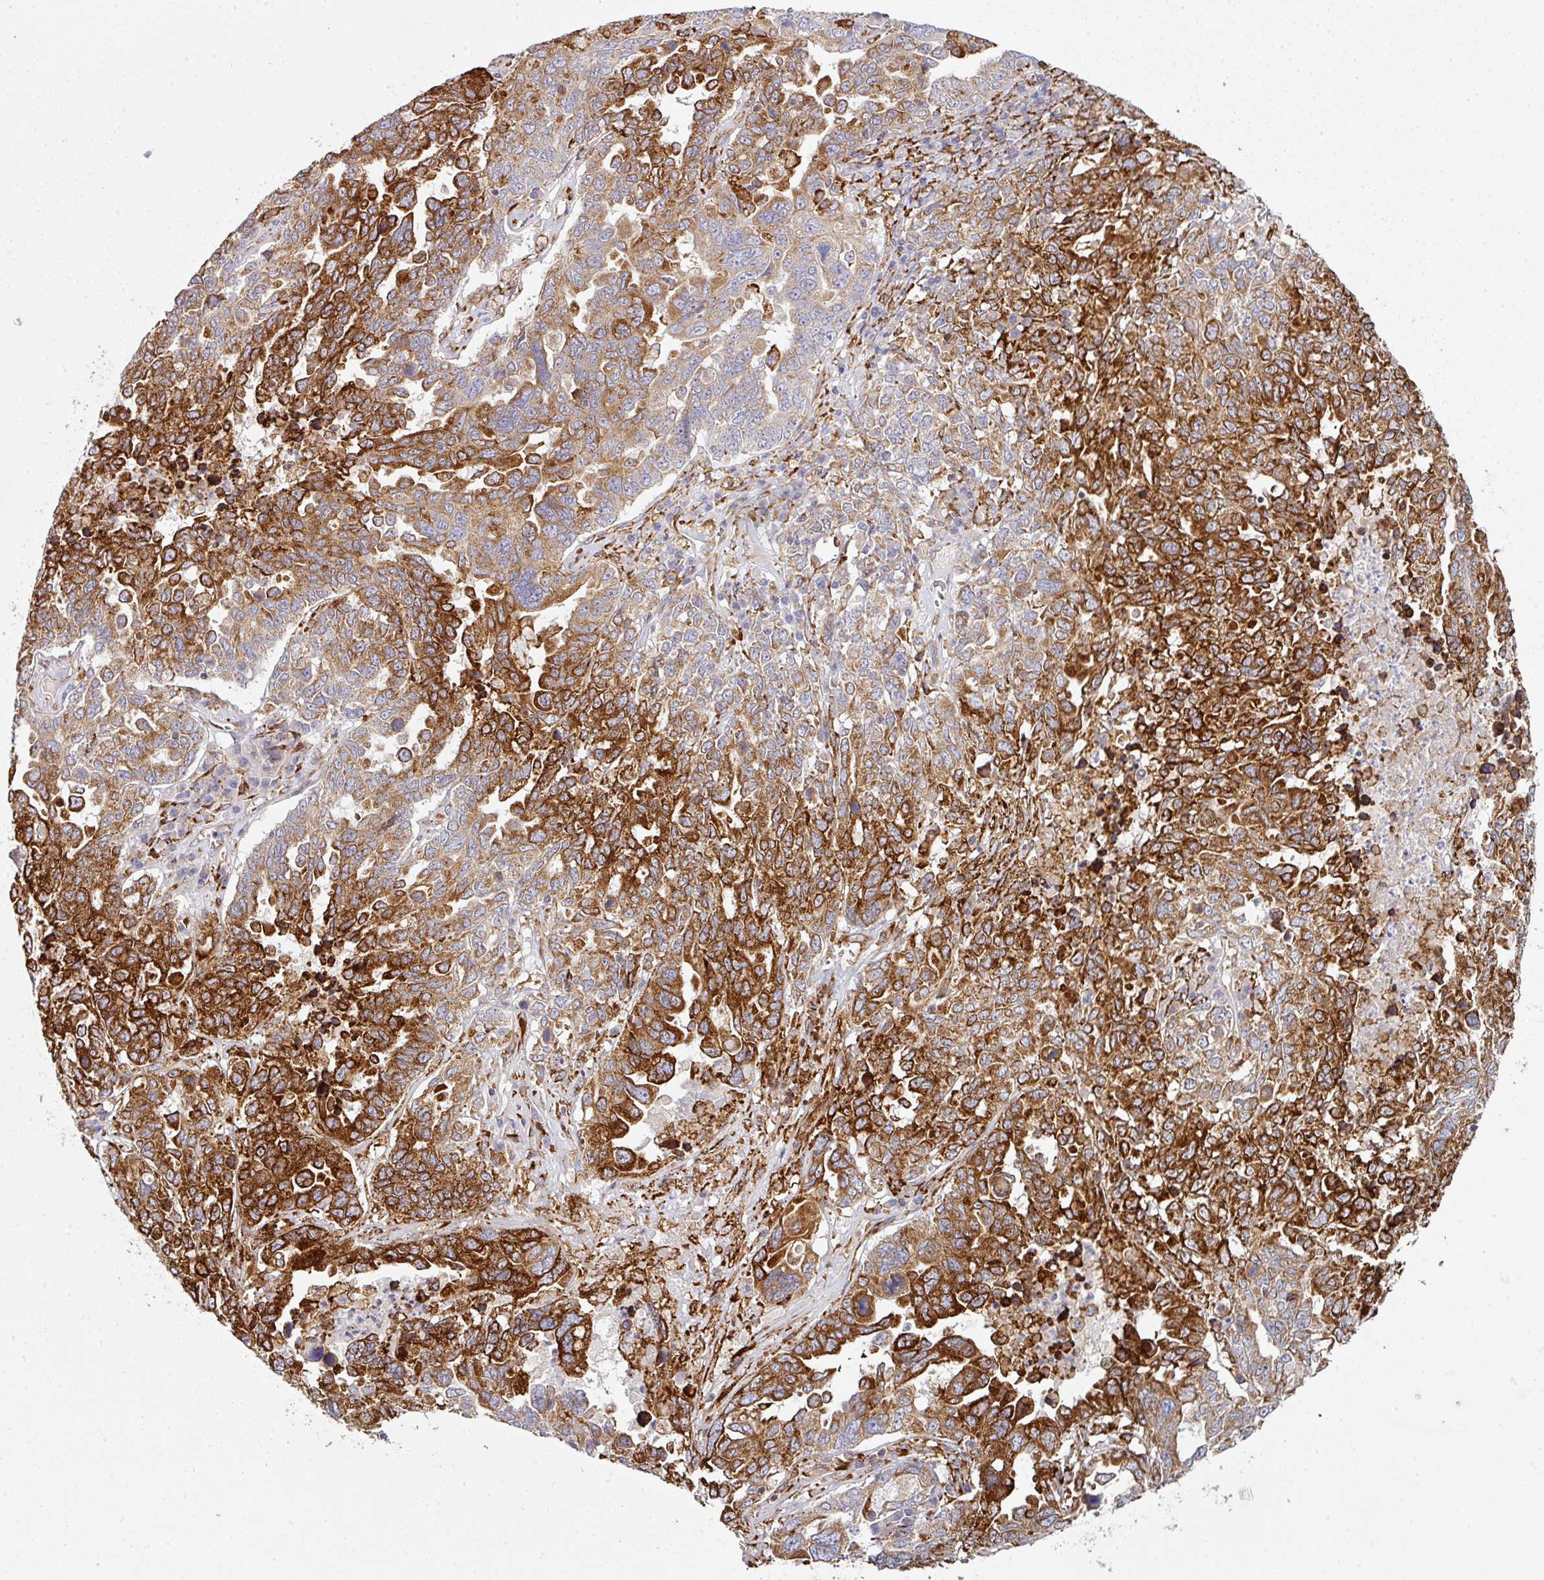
{"staining": {"intensity": "strong", "quantity": "25%-75%", "location": "cytoplasmic/membranous"}, "tissue": "ovarian cancer", "cell_type": "Tumor cells", "image_type": "cancer", "snomed": [{"axis": "morphology", "description": "Carcinoma, endometroid"}, {"axis": "topography", "description": "Ovary"}], "caption": "Immunohistochemistry (DAB) staining of endometroid carcinoma (ovarian) displays strong cytoplasmic/membranous protein positivity in about 25%-75% of tumor cells.", "gene": "ZNF268", "patient": {"sex": "female", "age": 62}}